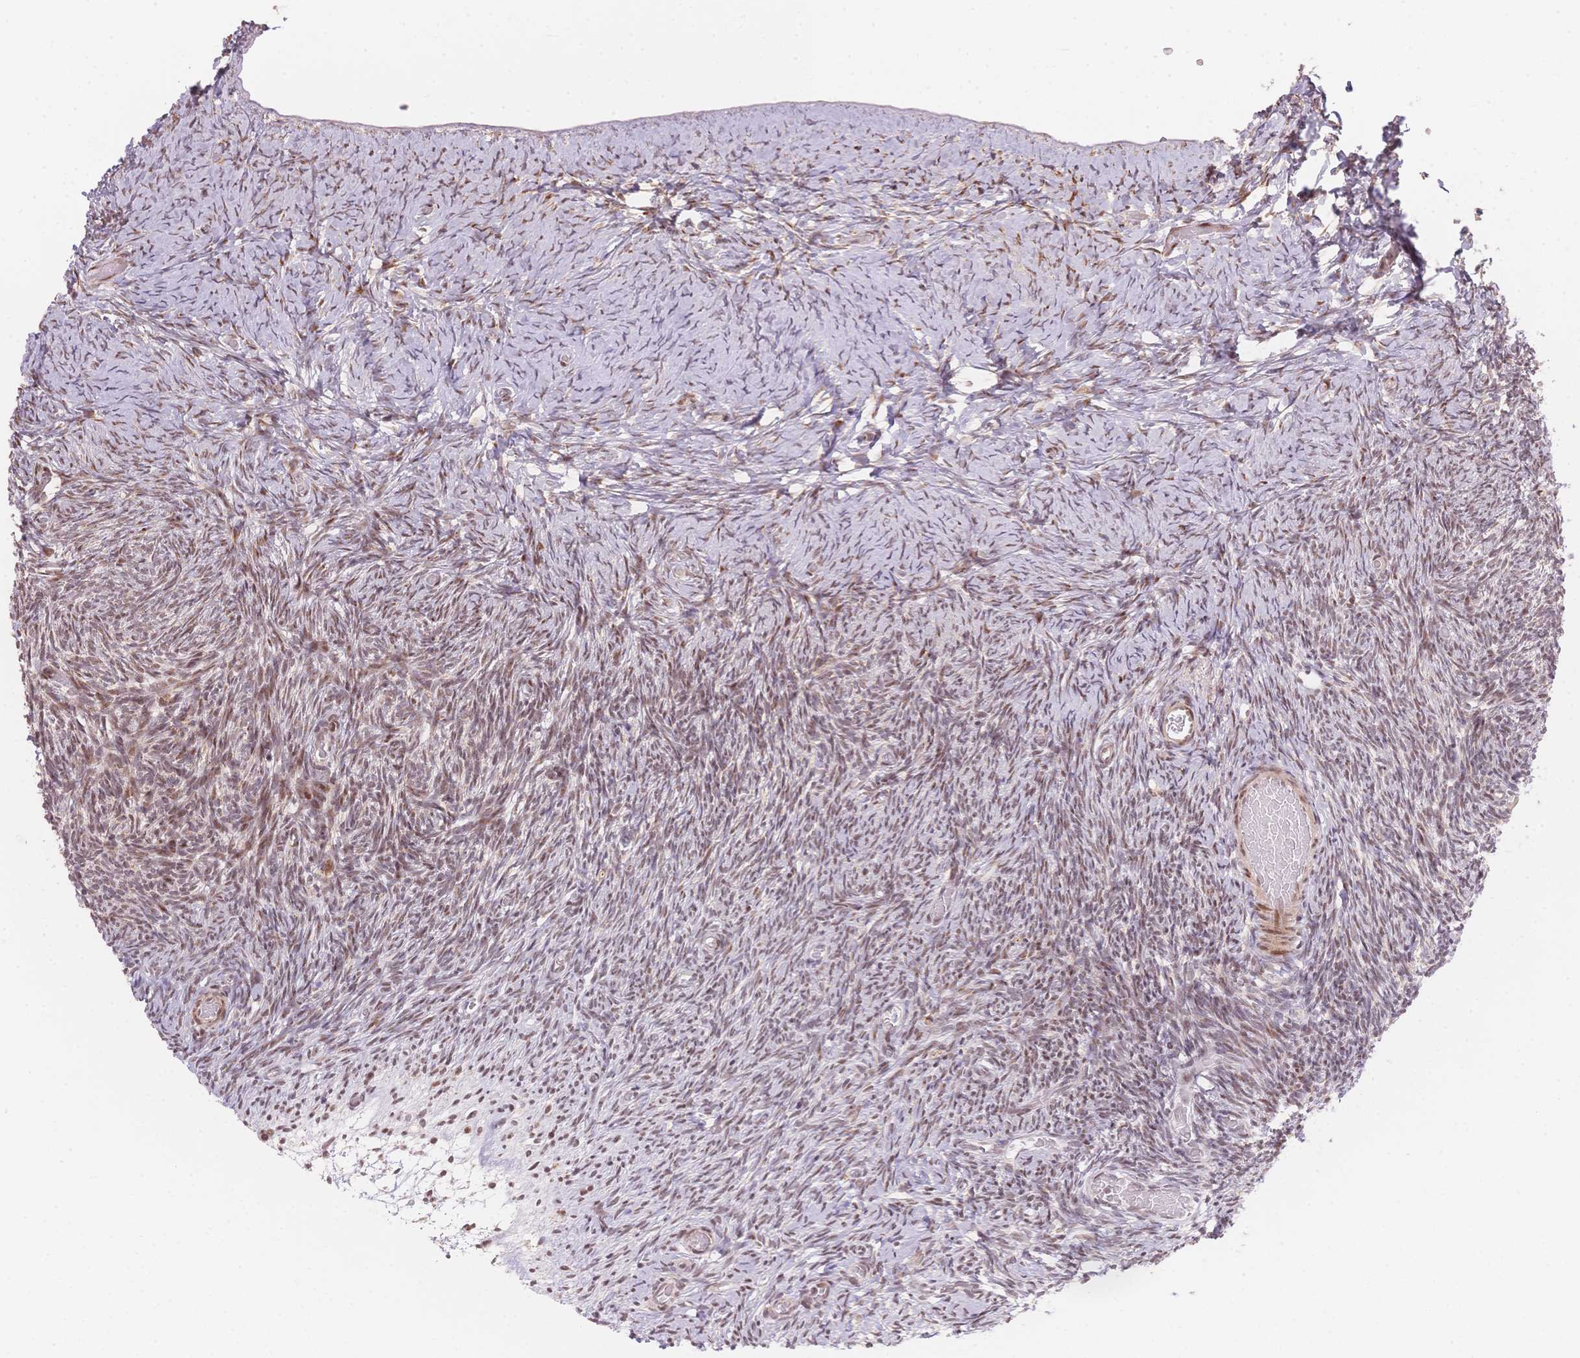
{"staining": {"intensity": "weak", "quantity": "25%-75%", "location": "cytoplasmic/membranous,nuclear"}, "tissue": "ovary", "cell_type": "Ovarian stroma cells", "image_type": "normal", "snomed": [{"axis": "morphology", "description": "Normal tissue, NOS"}, {"axis": "topography", "description": "Ovary"}], "caption": "High-power microscopy captured an immunohistochemistry photomicrograph of unremarkable ovary, revealing weak cytoplasmic/membranous,nuclear staining in about 25%-75% of ovarian stroma cells. (DAB (3,3'-diaminobenzidine) IHC with brightfield microscopy, high magnification).", "gene": "STK39", "patient": {"sex": "female", "age": 39}}